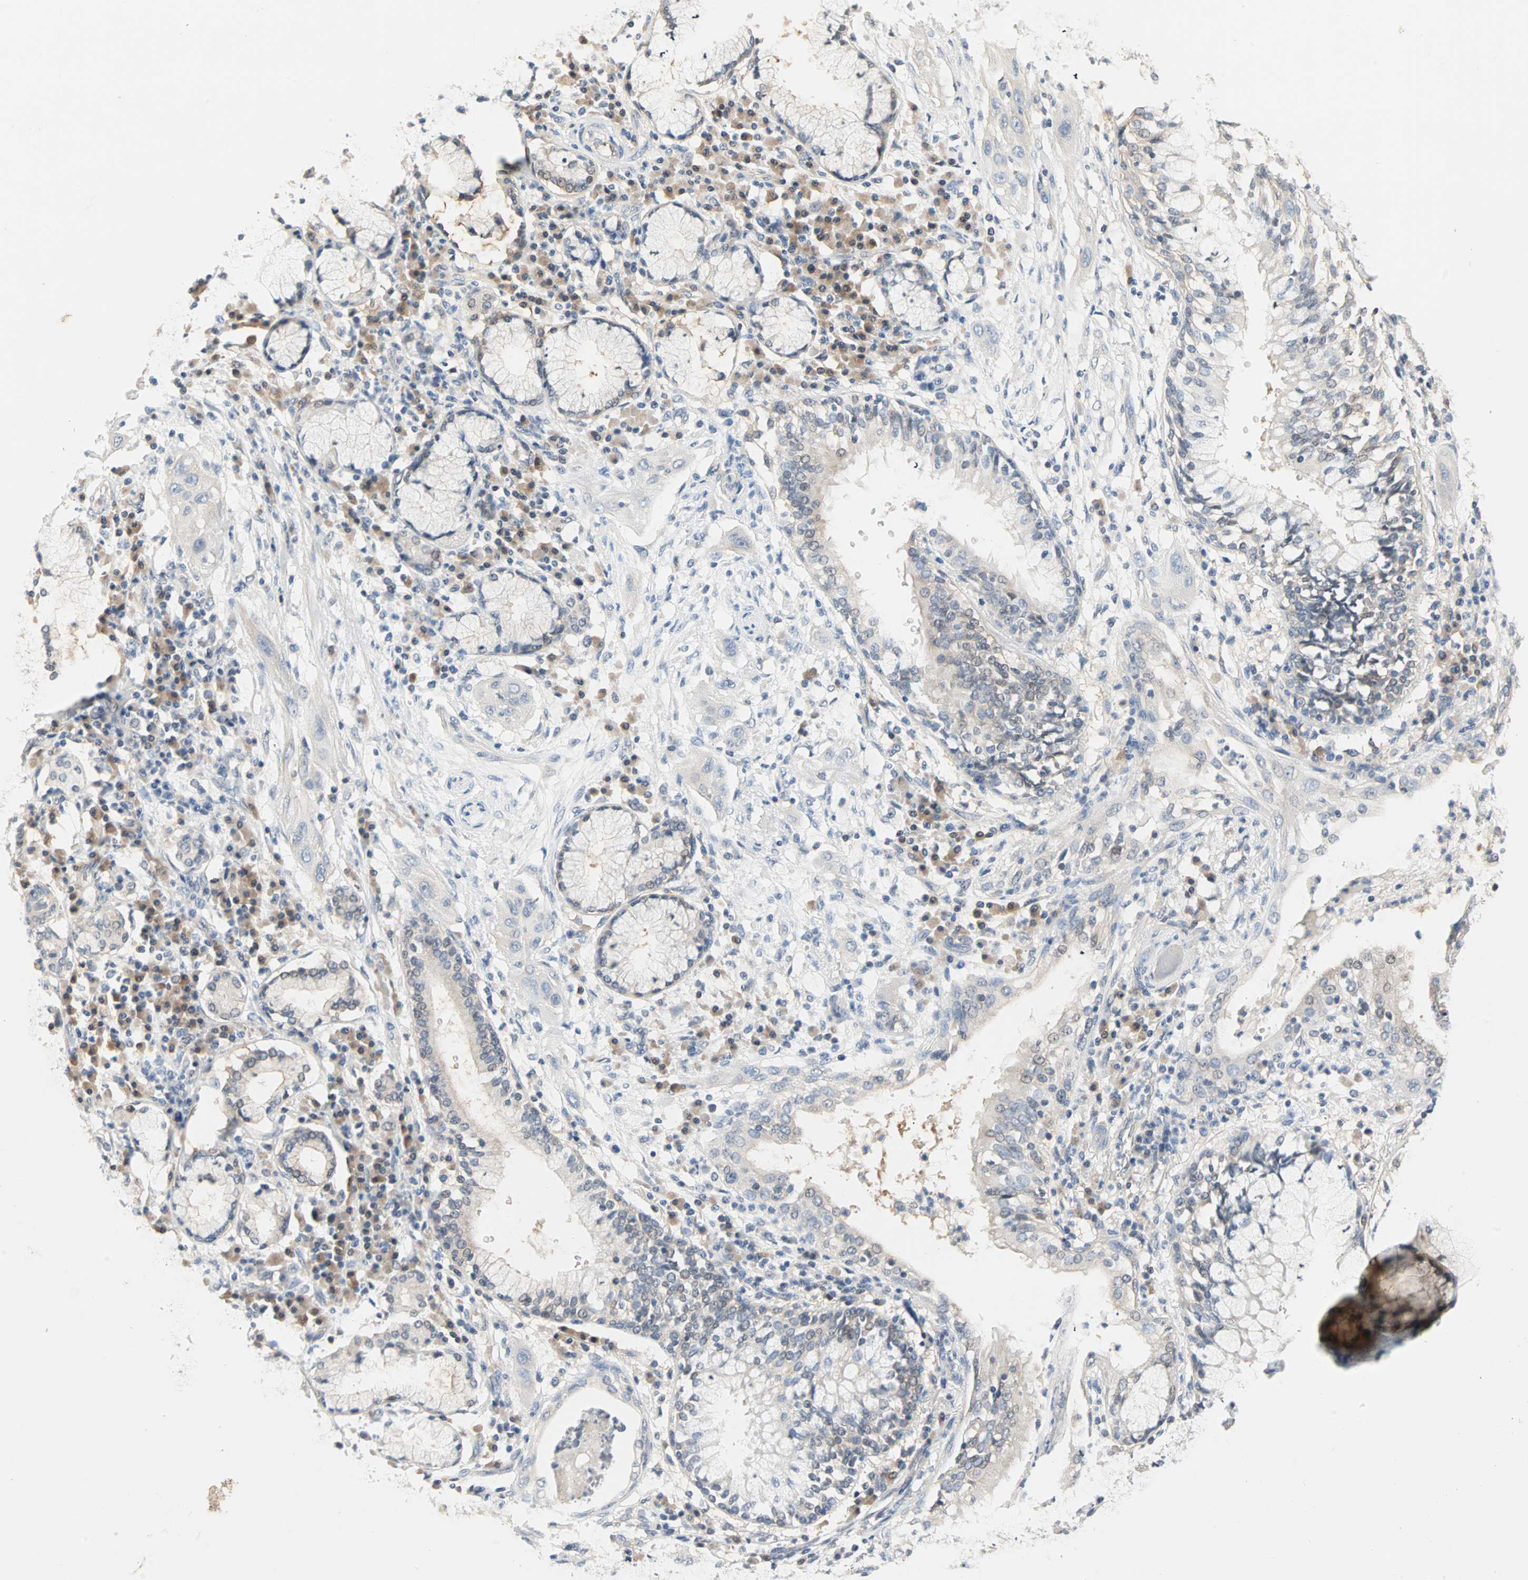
{"staining": {"intensity": "negative", "quantity": "none", "location": "none"}, "tissue": "lung cancer", "cell_type": "Tumor cells", "image_type": "cancer", "snomed": [{"axis": "morphology", "description": "Squamous cell carcinoma, NOS"}, {"axis": "topography", "description": "Lung"}], "caption": "A histopathology image of human lung squamous cell carcinoma is negative for staining in tumor cells.", "gene": "MPI", "patient": {"sex": "female", "age": 47}}